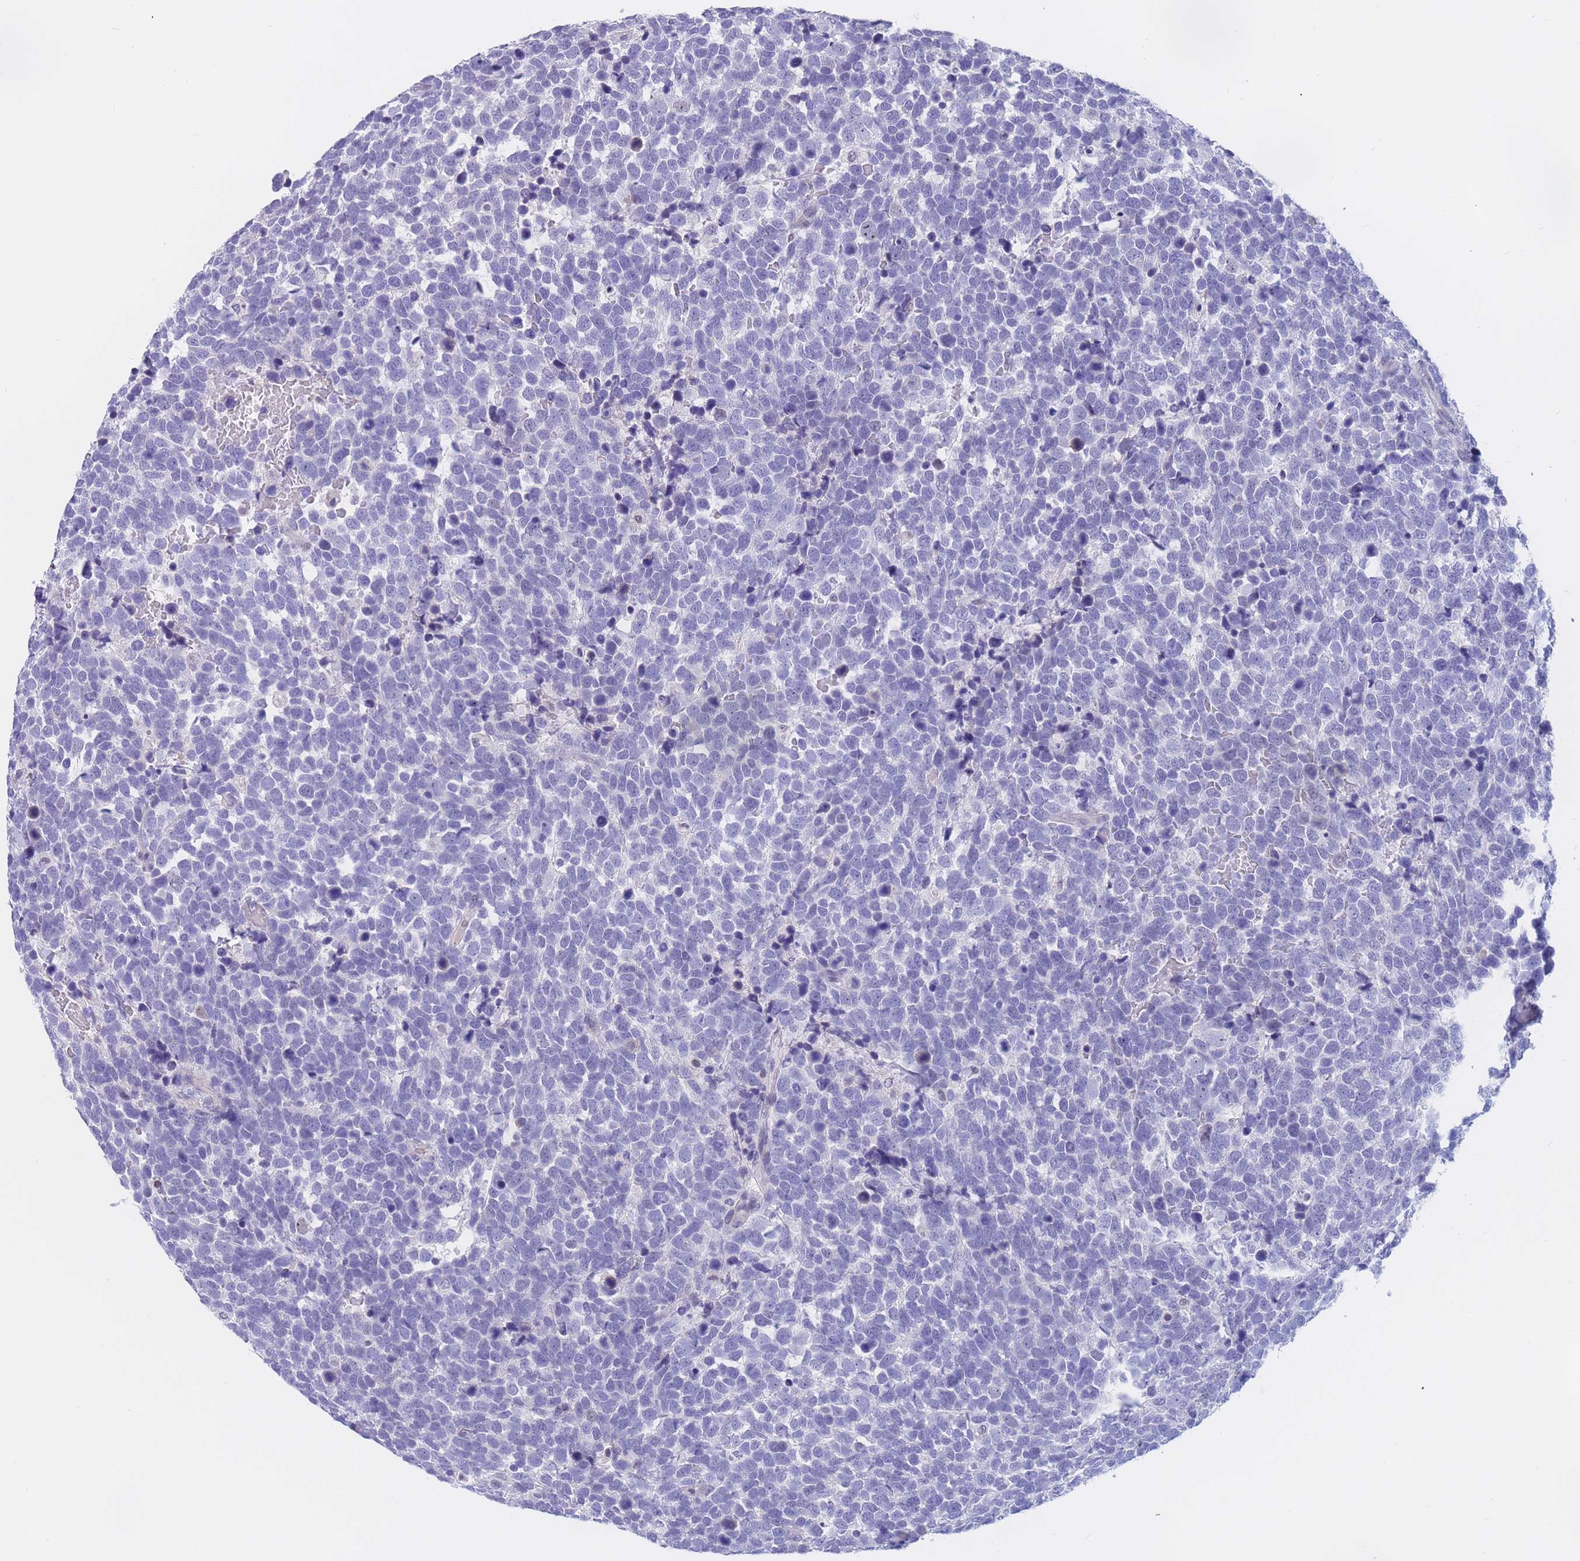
{"staining": {"intensity": "negative", "quantity": "none", "location": "none"}, "tissue": "urothelial cancer", "cell_type": "Tumor cells", "image_type": "cancer", "snomed": [{"axis": "morphology", "description": "Urothelial carcinoma, High grade"}, {"axis": "topography", "description": "Urinary bladder"}], "caption": "Immunohistochemistry (IHC) photomicrograph of neoplastic tissue: human urothelial cancer stained with DAB shows no significant protein staining in tumor cells.", "gene": "BOP1", "patient": {"sex": "female", "age": 82}}